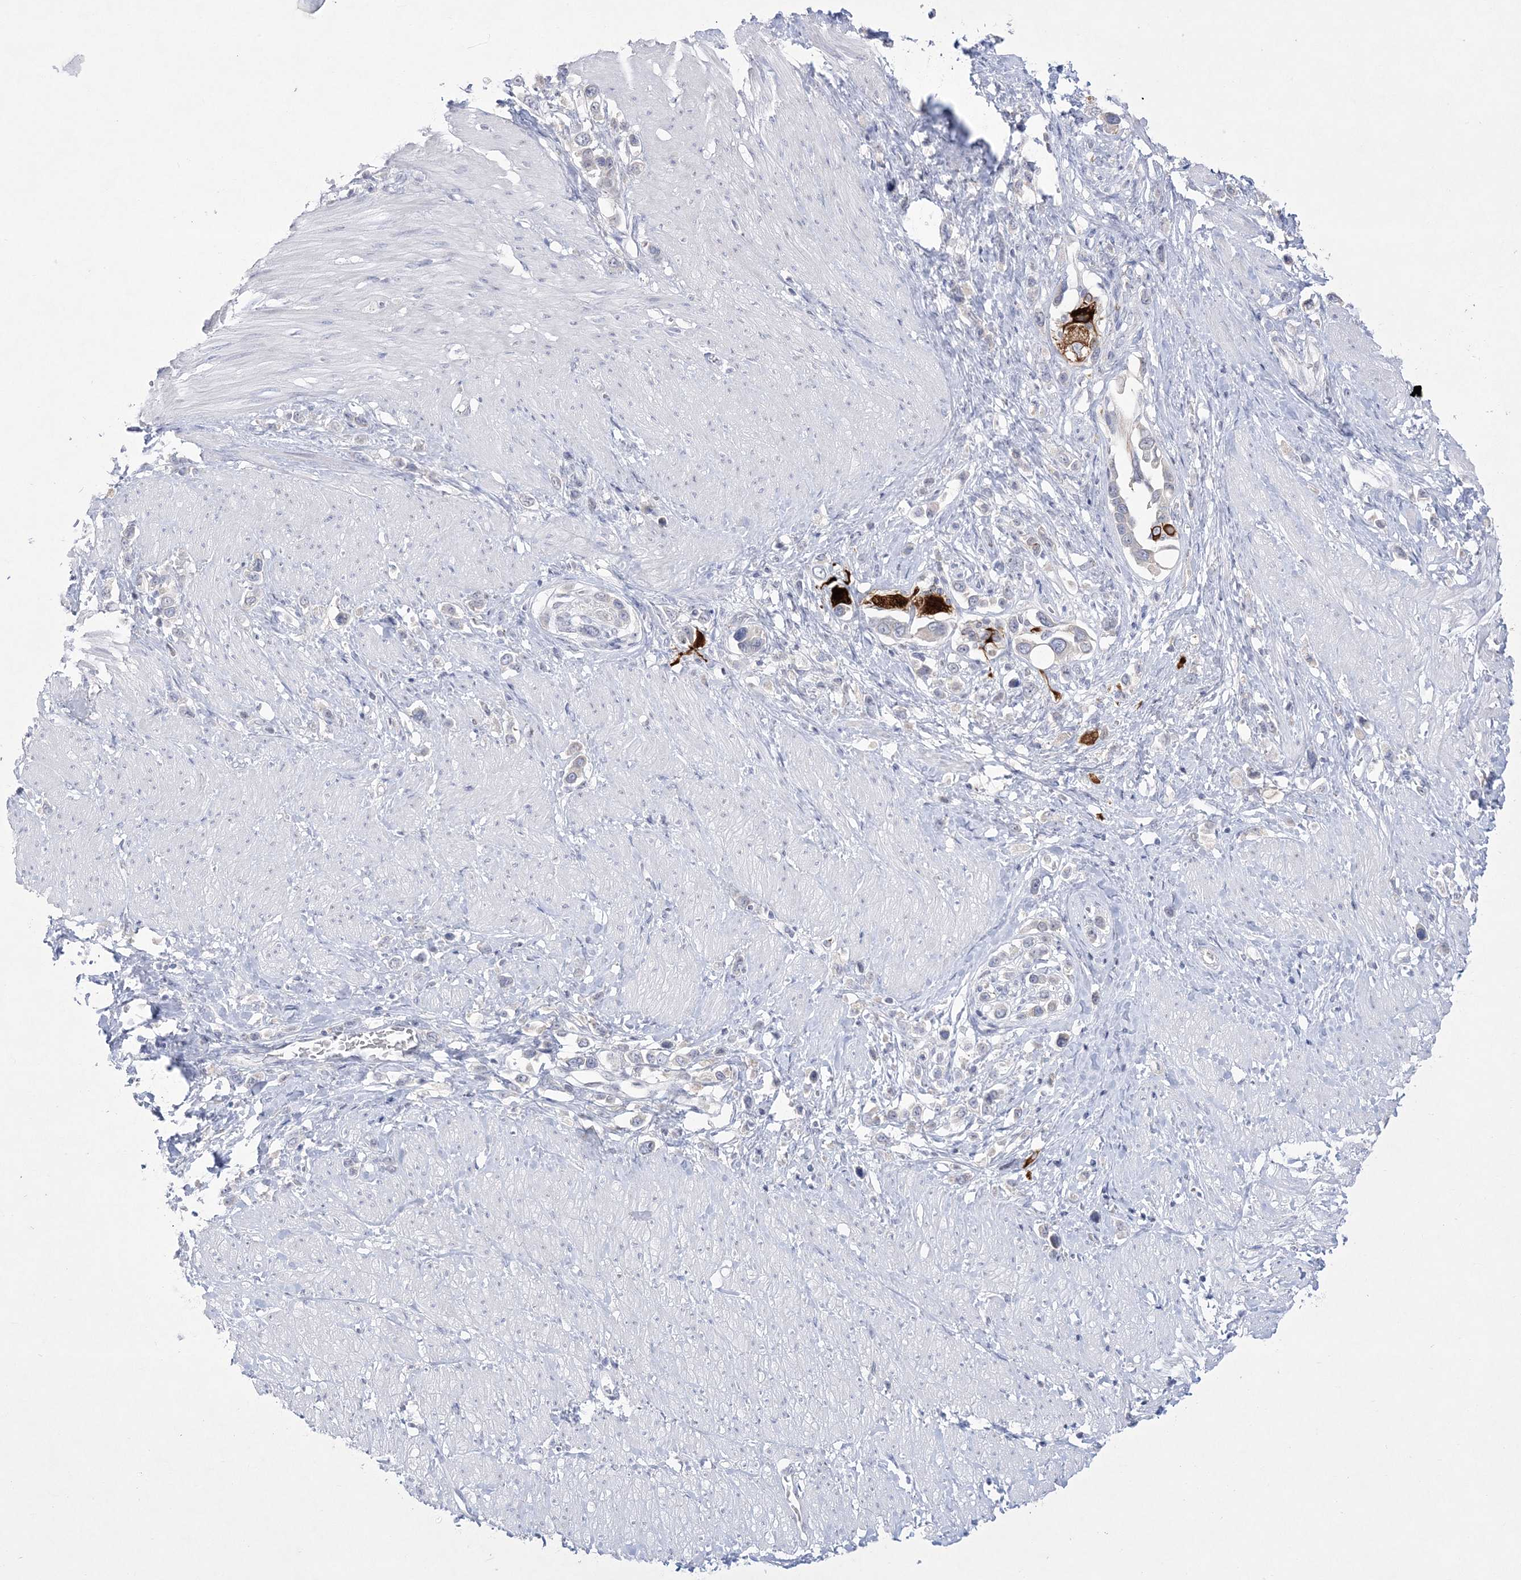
{"staining": {"intensity": "negative", "quantity": "none", "location": "none"}, "tissue": "stomach cancer", "cell_type": "Tumor cells", "image_type": "cancer", "snomed": [{"axis": "morphology", "description": "Normal tissue, NOS"}, {"axis": "morphology", "description": "Adenocarcinoma, NOS"}, {"axis": "topography", "description": "Stomach, upper"}, {"axis": "topography", "description": "Stomach"}], "caption": "Tumor cells show no significant positivity in stomach cancer.", "gene": "WDR27", "patient": {"sex": "female", "age": 65}}